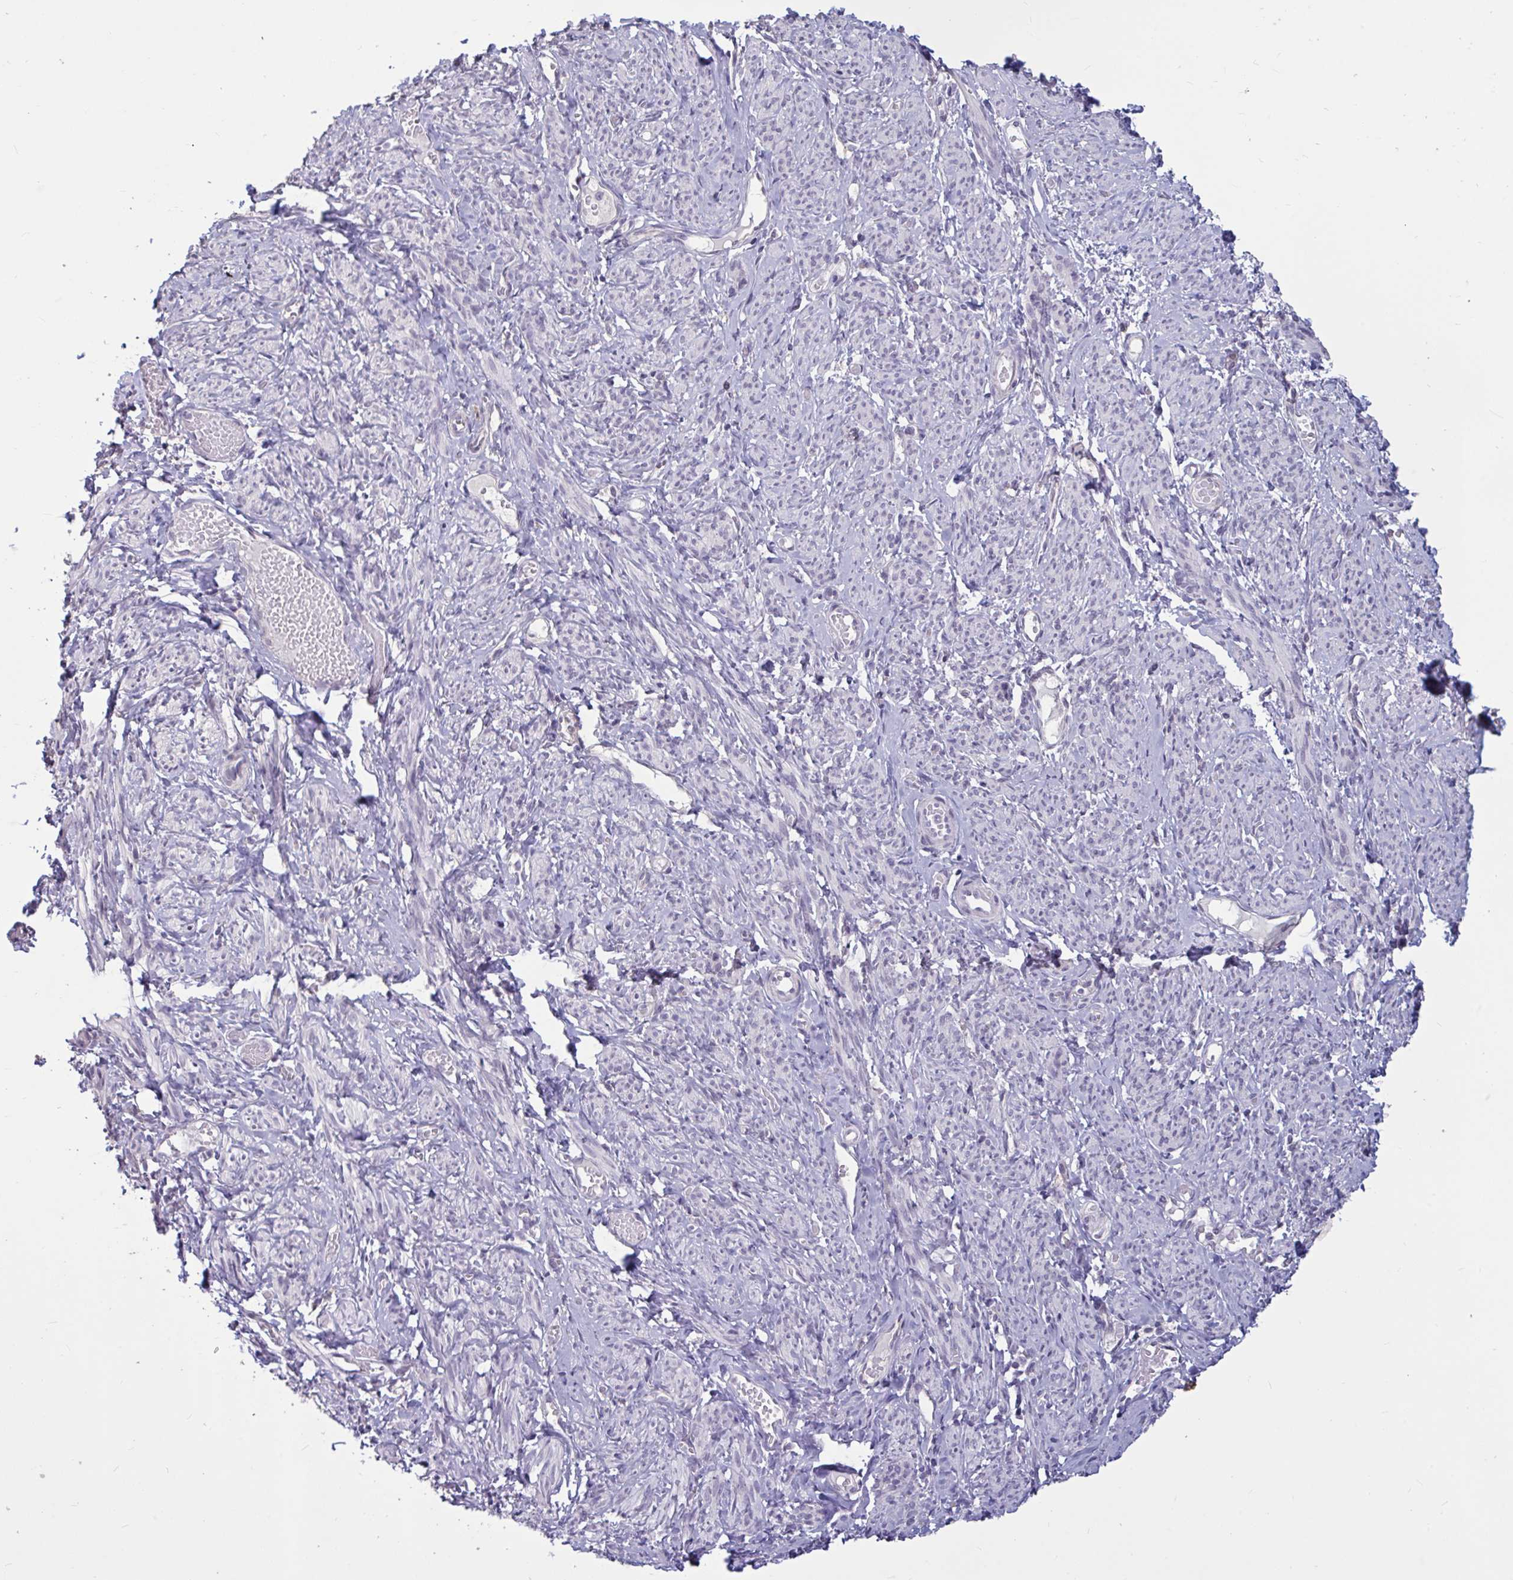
{"staining": {"intensity": "negative", "quantity": "none", "location": "none"}, "tissue": "smooth muscle", "cell_type": "Smooth muscle cells", "image_type": "normal", "snomed": [{"axis": "morphology", "description": "Normal tissue, NOS"}, {"axis": "topography", "description": "Smooth muscle"}], "caption": "Protein analysis of benign smooth muscle displays no significant positivity in smooth muscle cells. Brightfield microscopy of immunohistochemistry stained with DAB (3,3'-diaminobenzidine) (brown) and hematoxylin (blue), captured at high magnification.", "gene": "TBC1D4", "patient": {"sex": "female", "age": 65}}